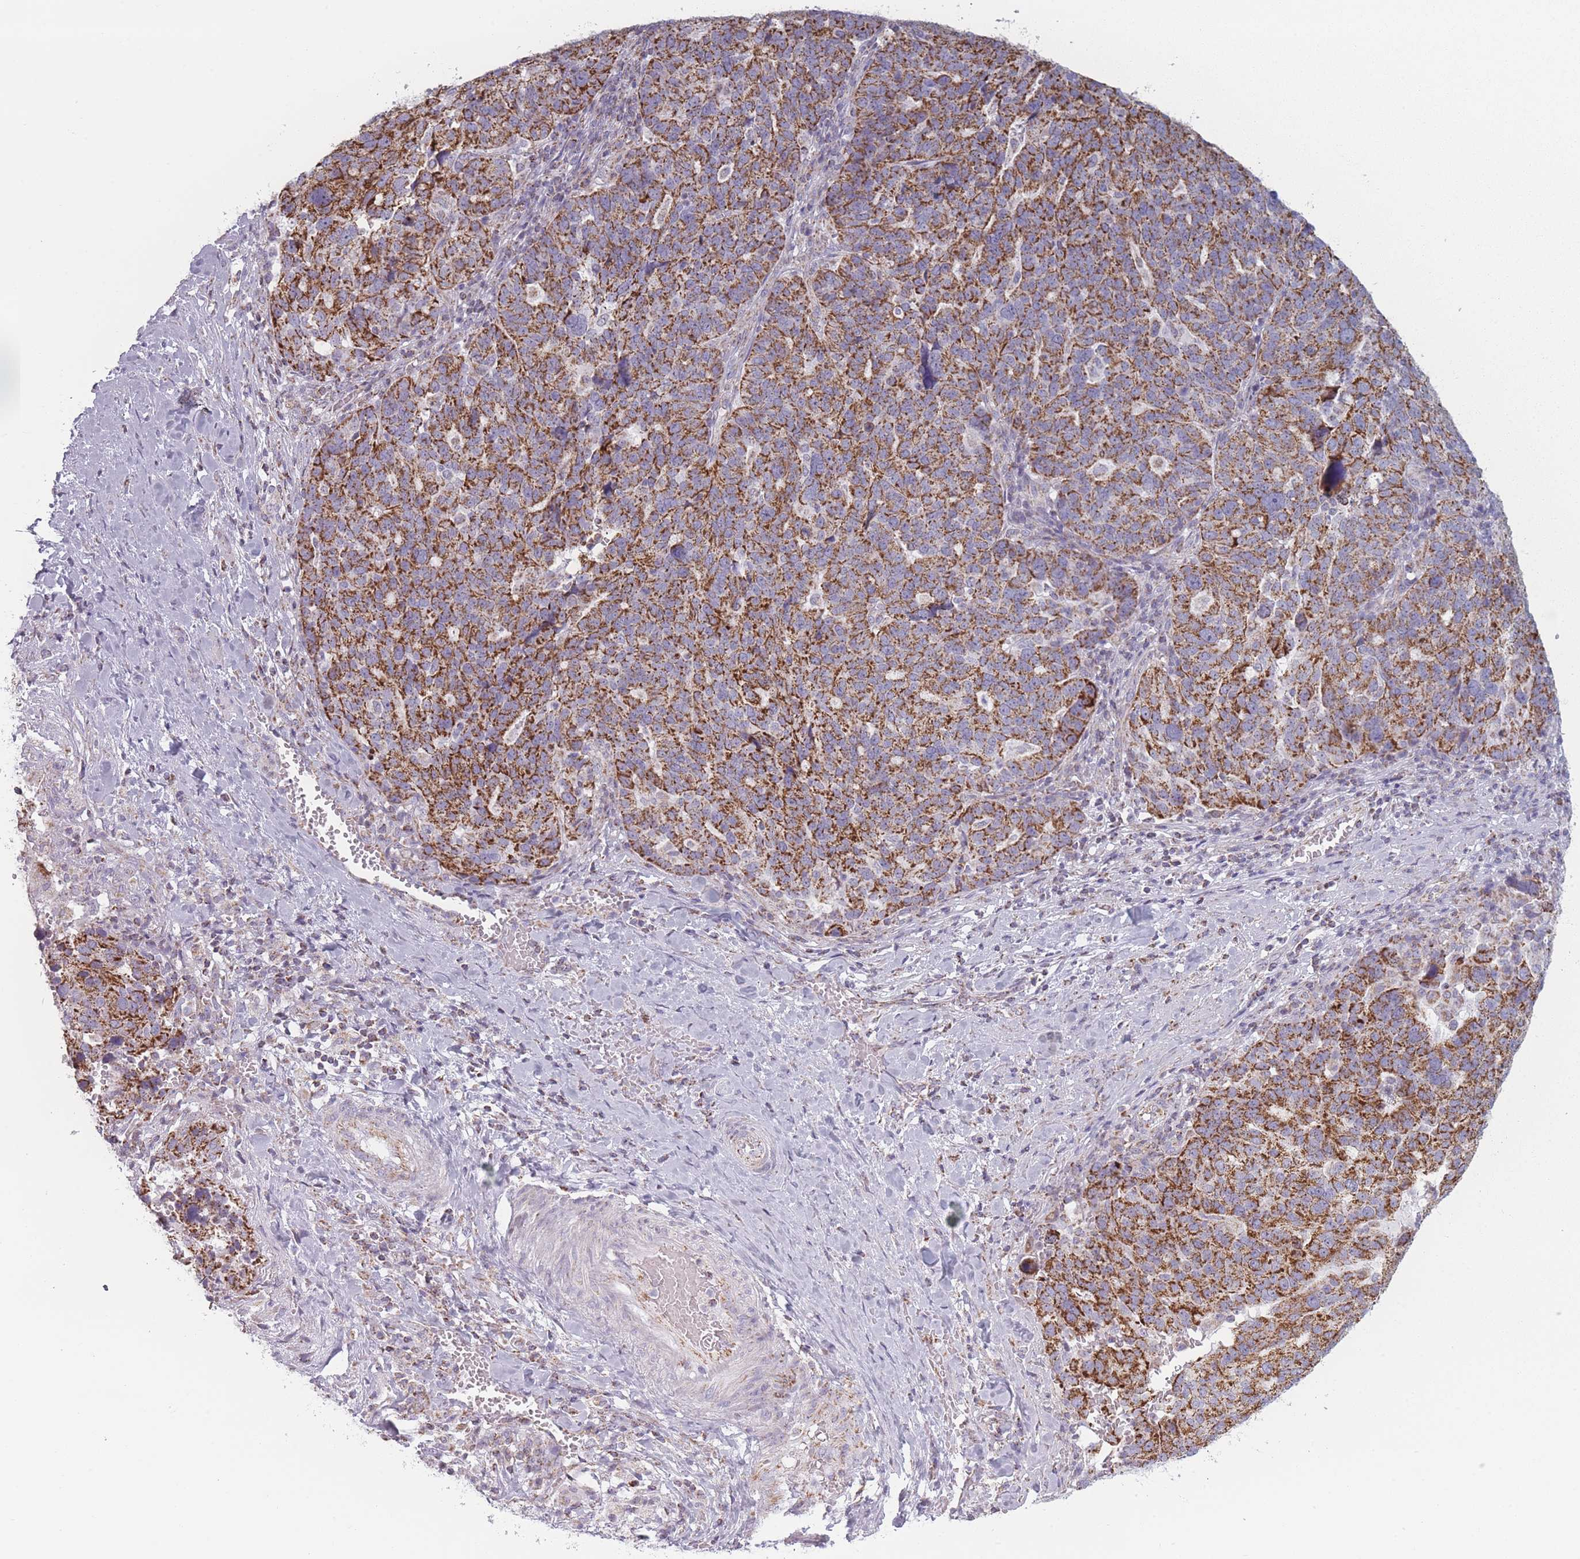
{"staining": {"intensity": "strong", "quantity": ">75%", "location": "cytoplasmic/membranous"}, "tissue": "ovarian cancer", "cell_type": "Tumor cells", "image_type": "cancer", "snomed": [{"axis": "morphology", "description": "Cystadenocarcinoma, serous, NOS"}, {"axis": "topography", "description": "Ovary"}], "caption": "Ovarian cancer (serous cystadenocarcinoma) tissue exhibits strong cytoplasmic/membranous expression in about >75% of tumor cells, visualized by immunohistochemistry.", "gene": "DCHS1", "patient": {"sex": "female", "age": 59}}